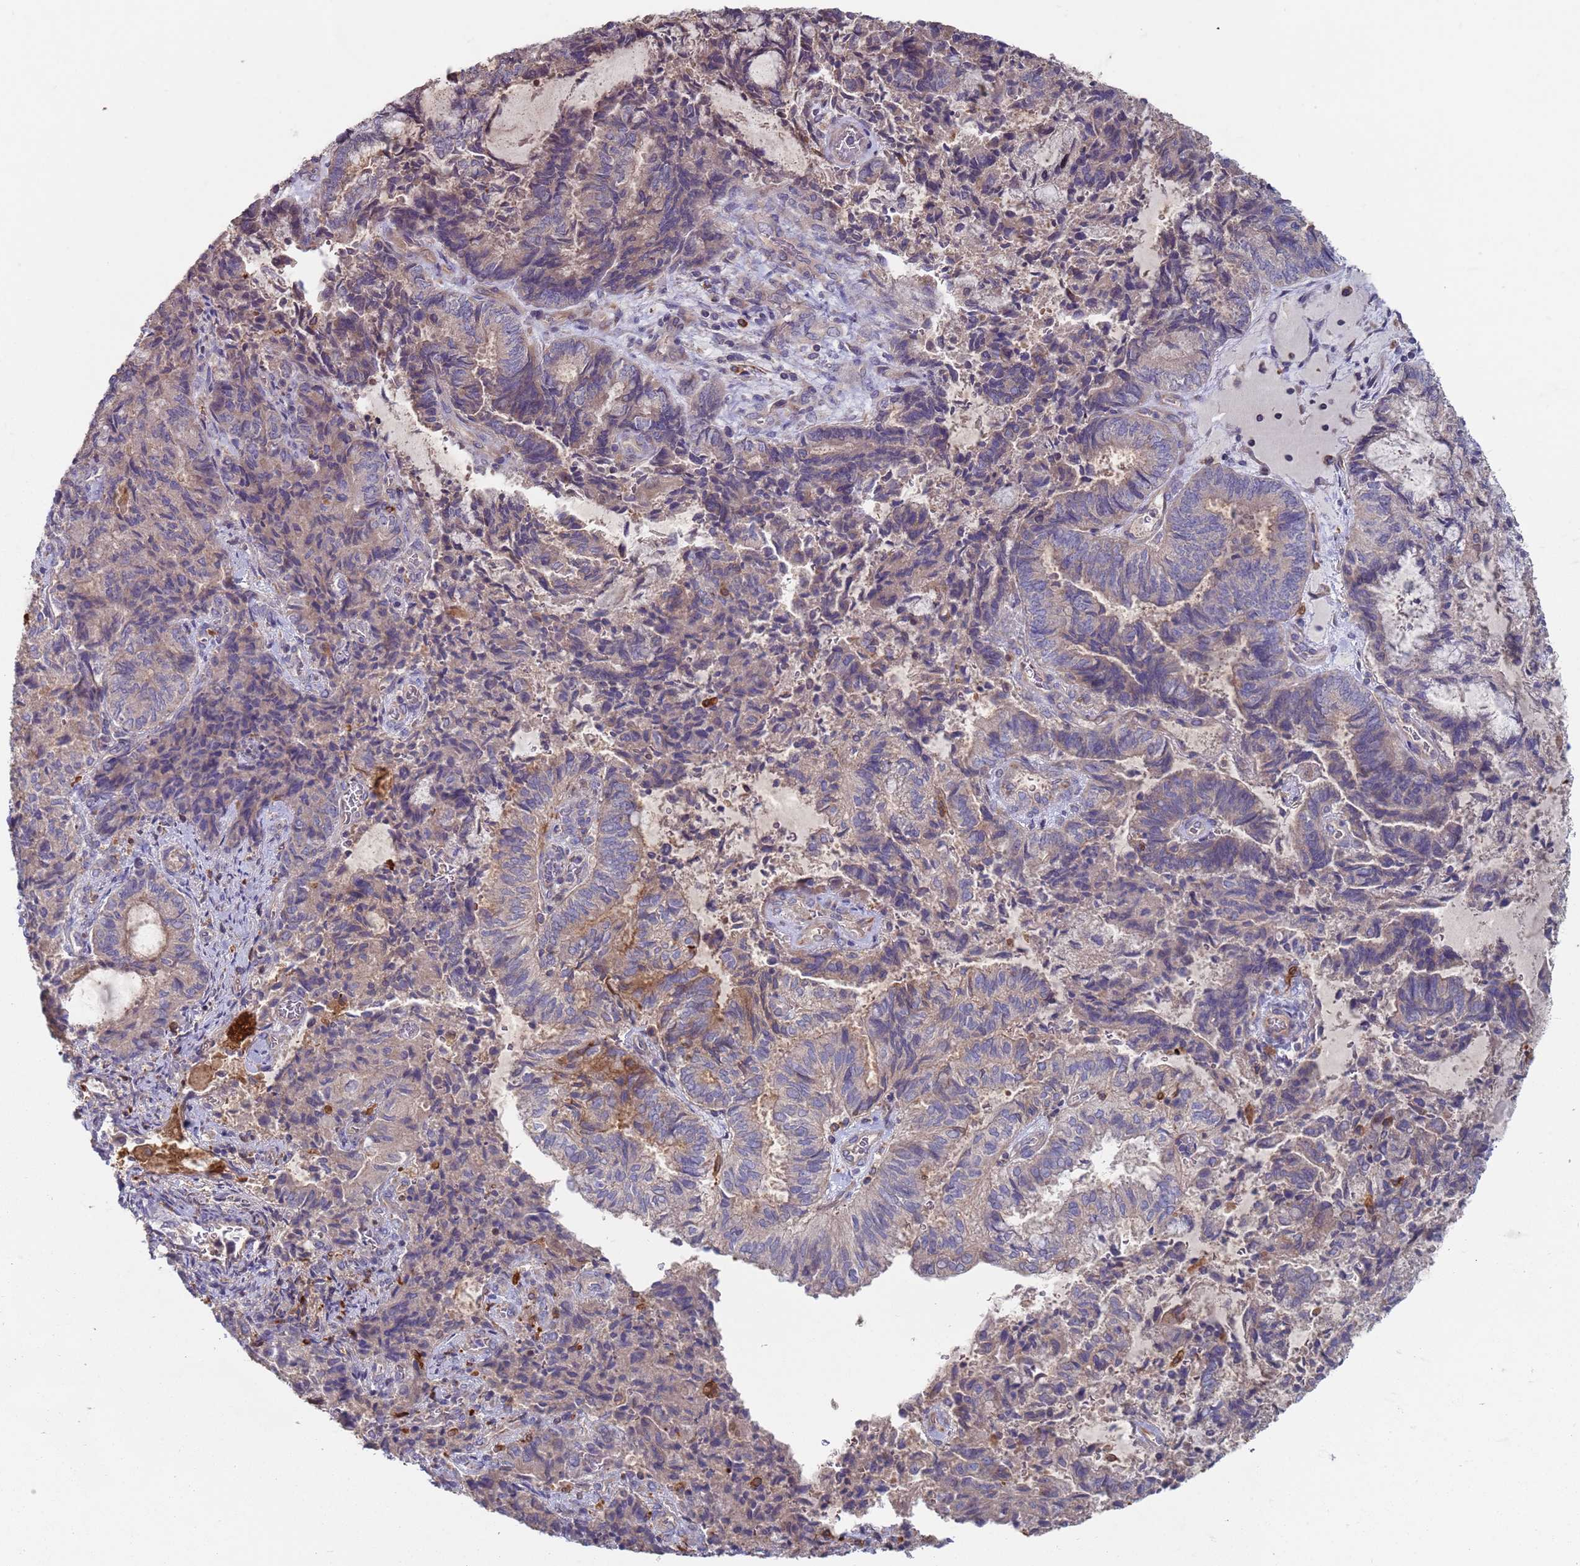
{"staining": {"intensity": "negative", "quantity": "none", "location": "none"}, "tissue": "endometrial cancer", "cell_type": "Tumor cells", "image_type": "cancer", "snomed": [{"axis": "morphology", "description": "Adenocarcinoma, NOS"}, {"axis": "topography", "description": "Endometrium"}], "caption": "The IHC photomicrograph has no significant expression in tumor cells of endometrial cancer tissue.", "gene": "MALRD1", "patient": {"sex": "female", "age": 80}}